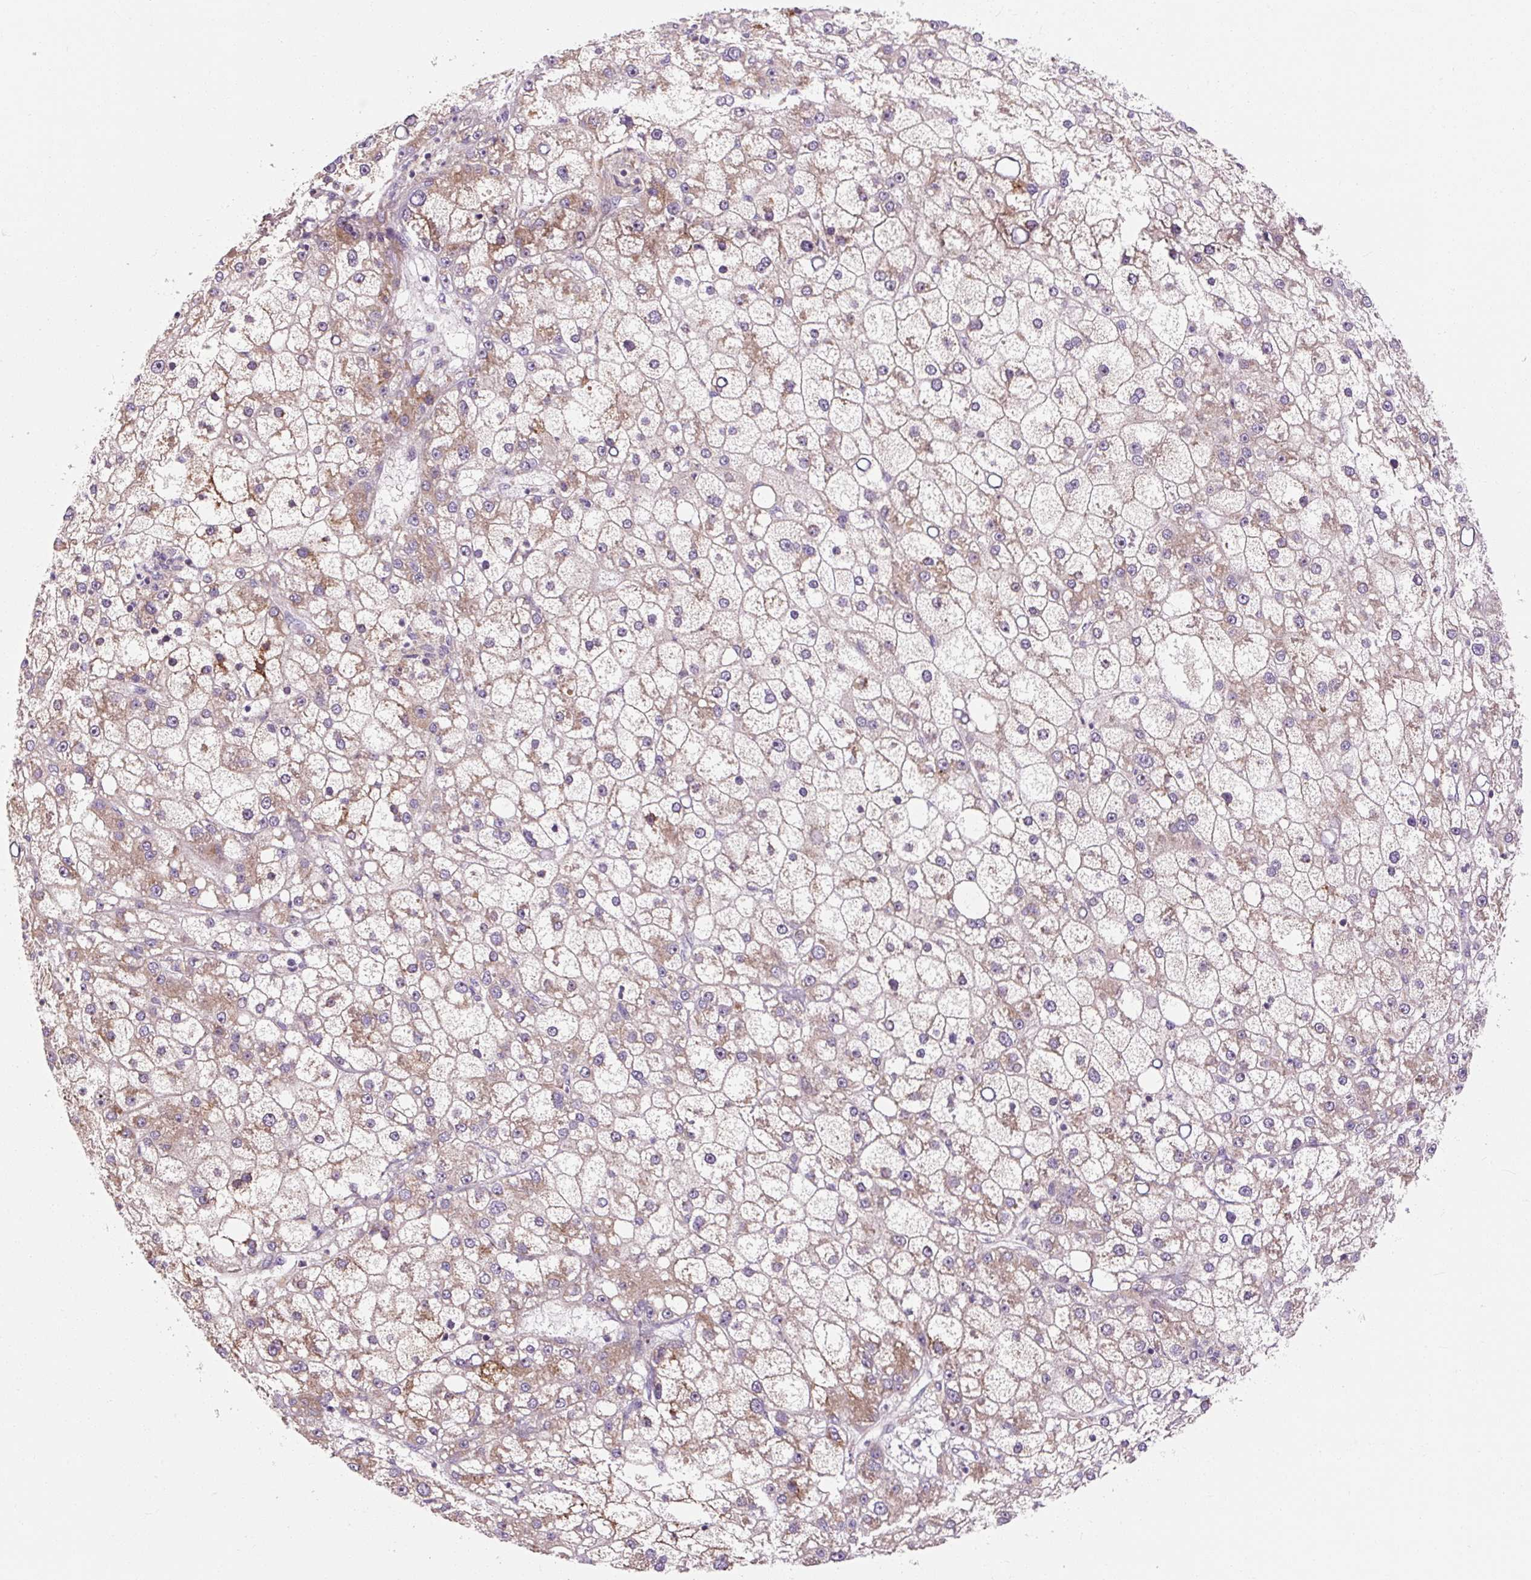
{"staining": {"intensity": "moderate", "quantity": "25%-75%", "location": "cytoplasmic/membranous"}, "tissue": "liver cancer", "cell_type": "Tumor cells", "image_type": "cancer", "snomed": [{"axis": "morphology", "description": "Carcinoma, Hepatocellular, NOS"}, {"axis": "topography", "description": "Liver"}], "caption": "Human liver cancer stained for a protein (brown) shows moderate cytoplasmic/membranous positive positivity in approximately 25%-75% of tumor cells.", "gene": "PRSS48", "patient": {"sex": "male", "age": 67}}